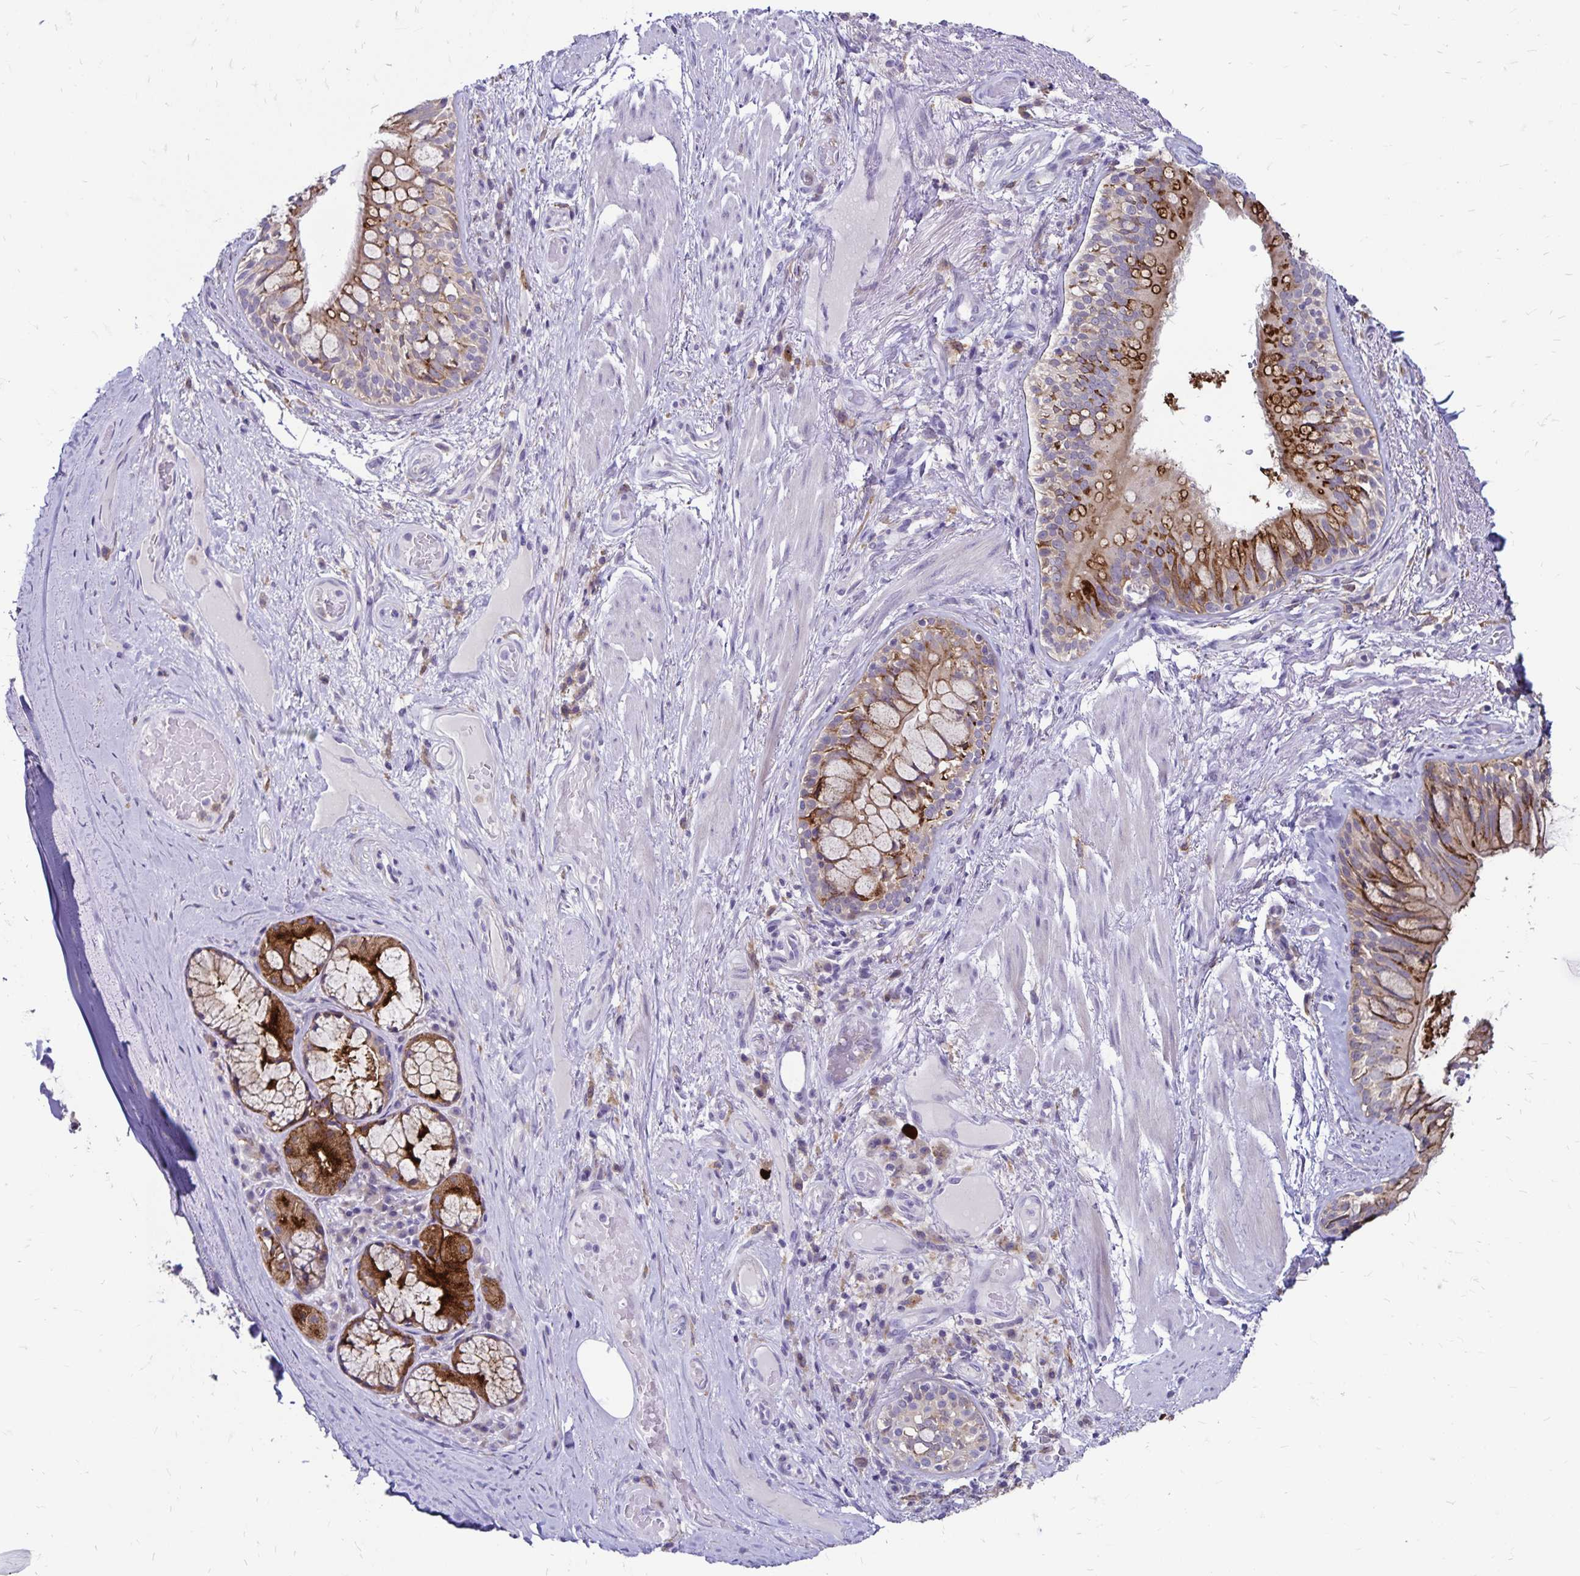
{"staining": {"intensity": "negative", "quantity": "none", "location": "none"}, "tissue": "adipose tissue", "cell_type": "Adipocytes", "image_type": "normal", "snomed": [{"axis": "morphology", "description": "Normal tissue, NOS"}, {"axis": "topography", "description": "Cartilage tissue"}, {"axis": "topography", "description": "Bronchus"}], "caption": "Protein analysis of benign adipose tissue shows no significant positivity in adipocytes. (Brightfield microscopy of DAB (3,3'-diaminobenzidine) immunohistochemistry at high magnification).", "gene": "TNS3", "patient": {"sex": "male", "age": 64}}